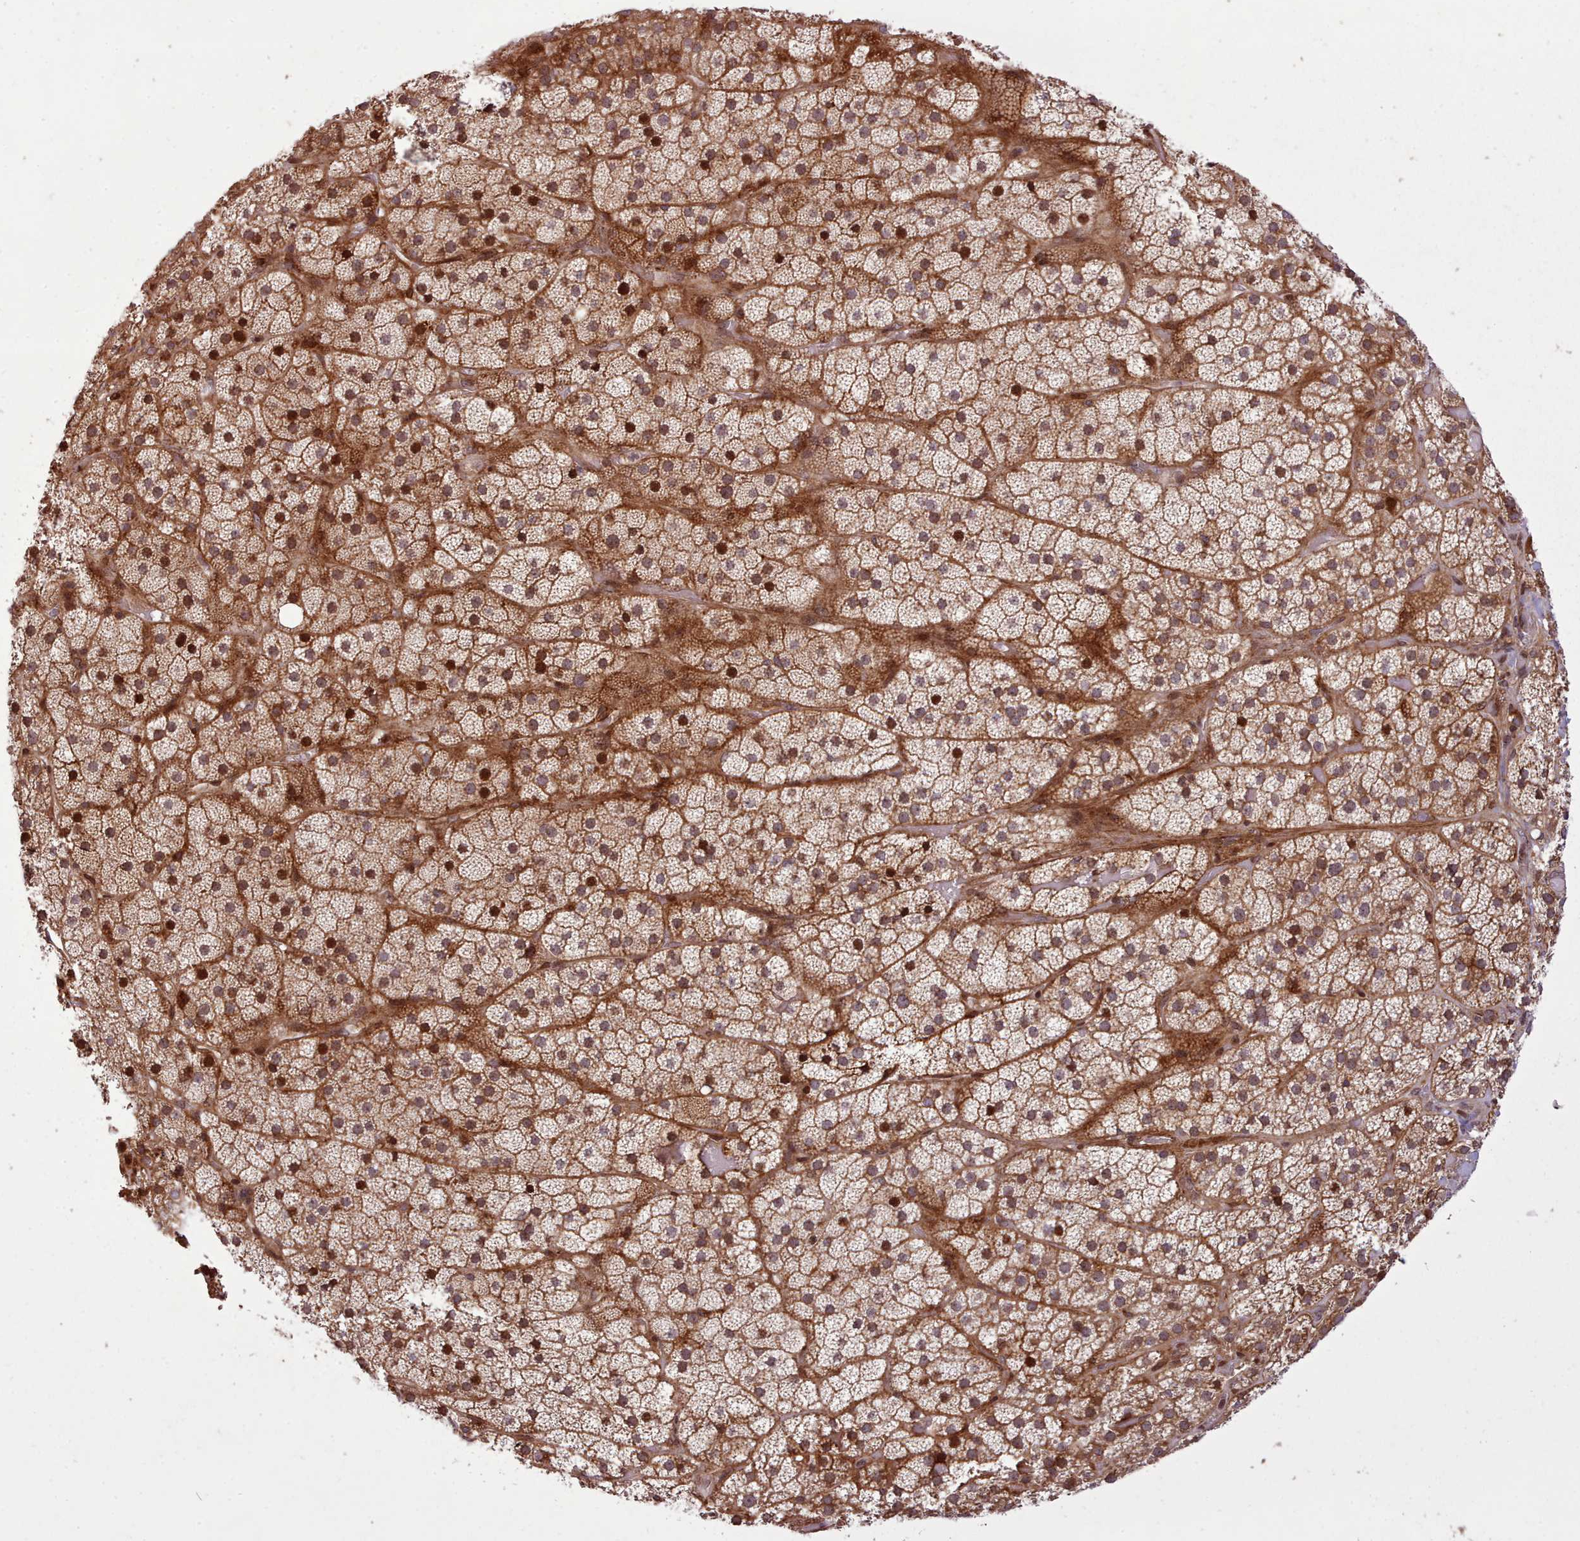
{"staining": {"intensity": "strong", "quantity": ">75%", "location": "cytoplasmic/membranous,nuclear"}, "tissue": "adrenal gland", "cell_type": "Glandular cells", "image_type": "normal", "snomed": [{"axis": "morphology", "description": "Normal tissue, NOS"}, {"axis": "topography", "description": "Adrenal gland"}], "caption": "A high-resolution micrograph shows immunohistochemistry (IHC) staining of normal adrenal gland, which displays strong cytoplasmic/membranous,nuclear positivity in approximately >75% of glandular cells.", "gene": "NLRP7", "patient": {"sex": "male", "age": 57}}